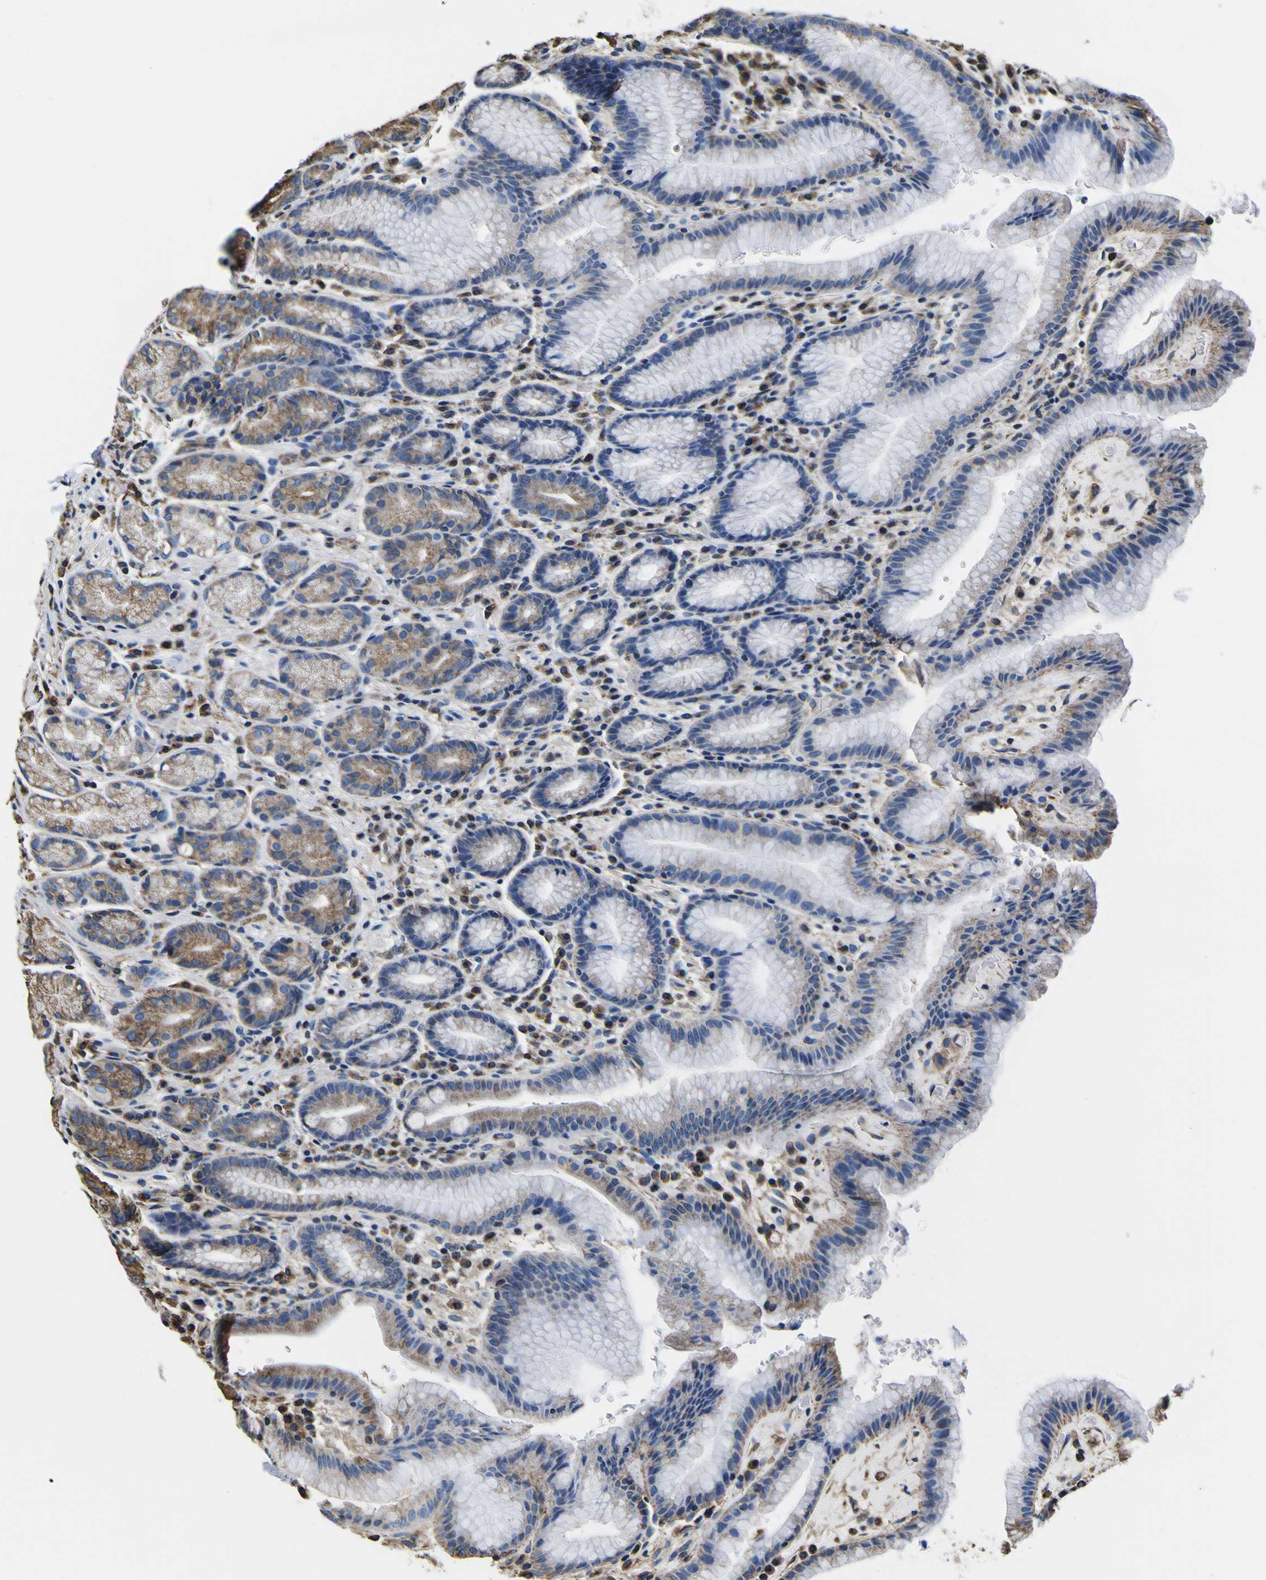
{"staining": {"intensity": "moderate", "quantity": ">75%", "location": "cytoplasmic/membranous"}, "tissue": "stomach", "cell_type": "Glandular cells", "image_type": "normal", "snomed": [{"axis": "morphology", "description": "Normal tissue, NOS"}, {"axis": "topography", "description": "Stomach, lower"}], "caption": "Immunohistochemical staining of normal stomach reveals medium levels of moderate cytoplasmic/membranous positivity in about >75% of glandular cells. The protein of interest is stained brown, and the nuclei are stained in blue (DAB (3,3'-diaminobenzidine) IHC with brightfield microscopy, high magnification).", "gene": "TUBA1B", "patient": {"sex": "male", "age": 52}}